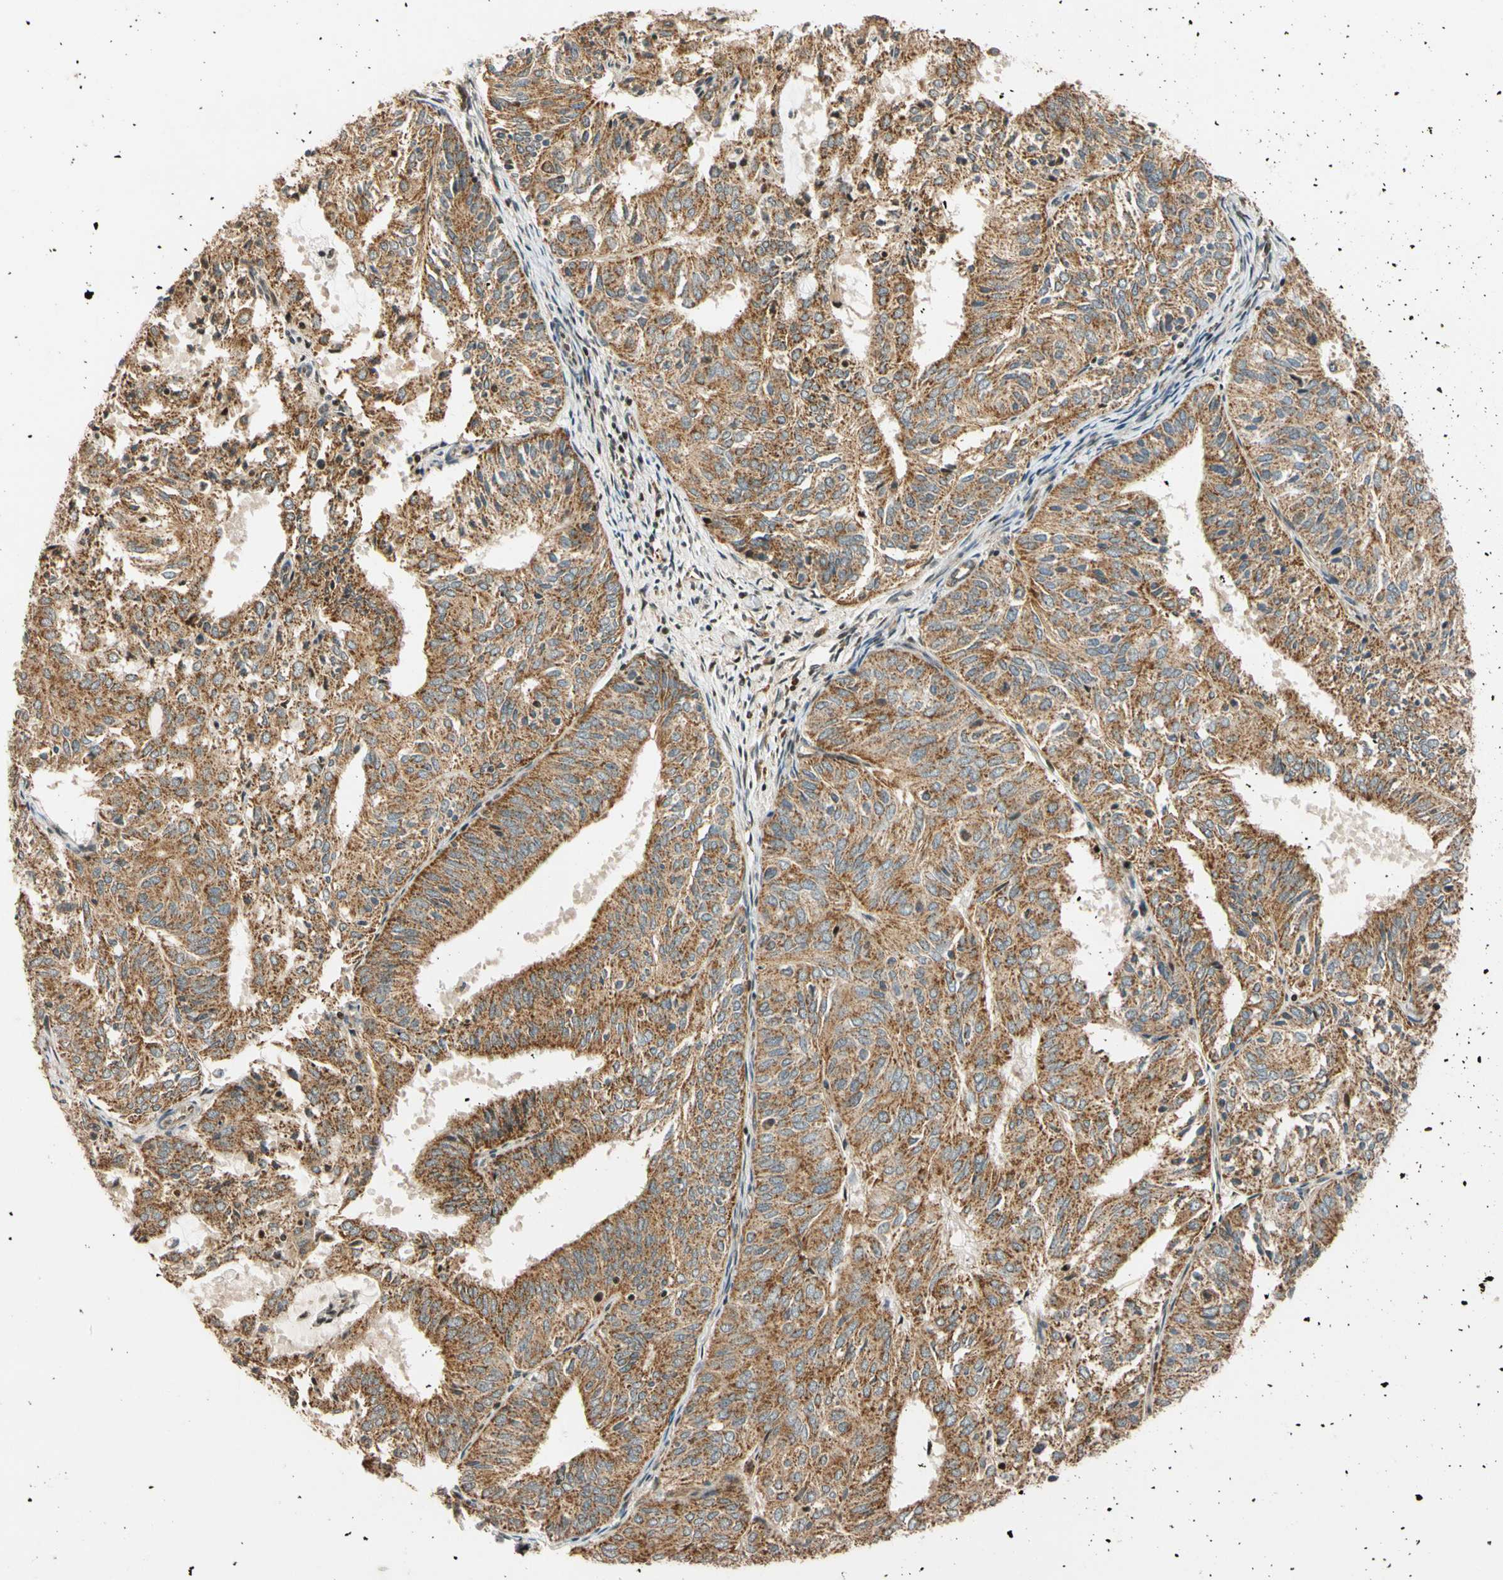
{"staining": {"intensity": "moderate", "quantity": ">75%", "location": "cytoplasmic/membranous"}, "tissue": "endometrial cancer", "cell_type": "Tumor cells", "image_type": "cancer", "snomed": [{"axis": "morphology", "description": "Adenocarcinoma, NOS"}, {"axis": "topography", "description": "Uterus"}], "caption": "A brown stain shows moderate cytoplasmic/membranous staining of a protein in endometrial cancer (adenocarcinoma) tumor cells.", "gene": "HECW1", "patient": {"sex": "female", "age": 60}}